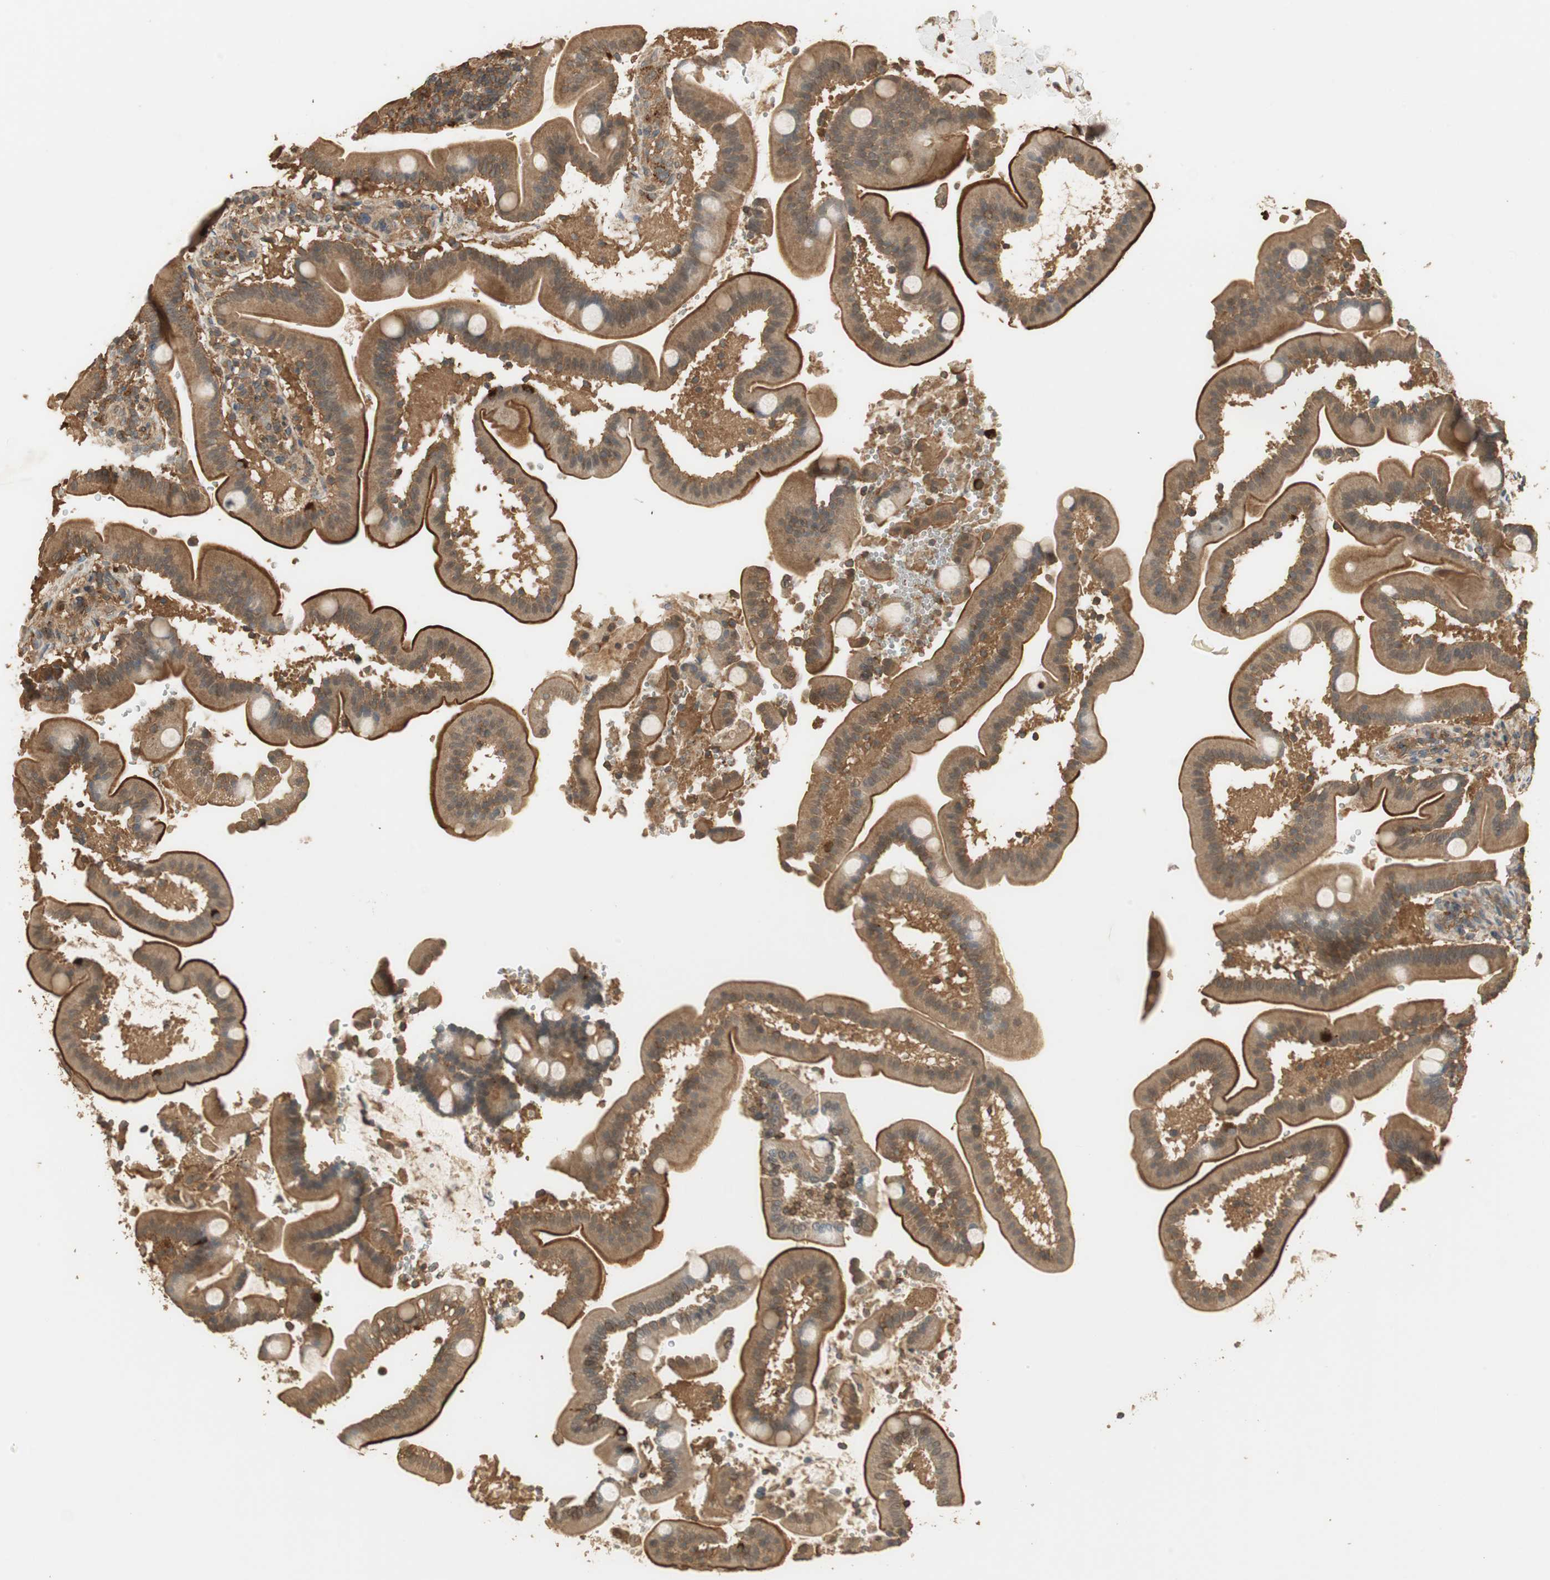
{"staining": {"intensity": "strong", "quantity": ">75%", "location": "cytoplasmic/membranous"}, "tissue": "duodenum", "cell_type": "Glandular cells", "image_type": "normal", "snomed": [{"axis": "morphology", "description": "Normal tissue, NOS"}, {"axis": "topography", "description": "Duodenum"}], "caption": "Immunohistochemistry (IHC) photomicrograph of benign duodenum: human duodenum stained using IHC shows high levels of strong protein expression localized specifically in the cytoplasmic/membranous of glandular cells, appearing as a cytoplasmic/membranous brown color.", "gene": "USP2", "patient": {"sex": "male", "age": 54}}